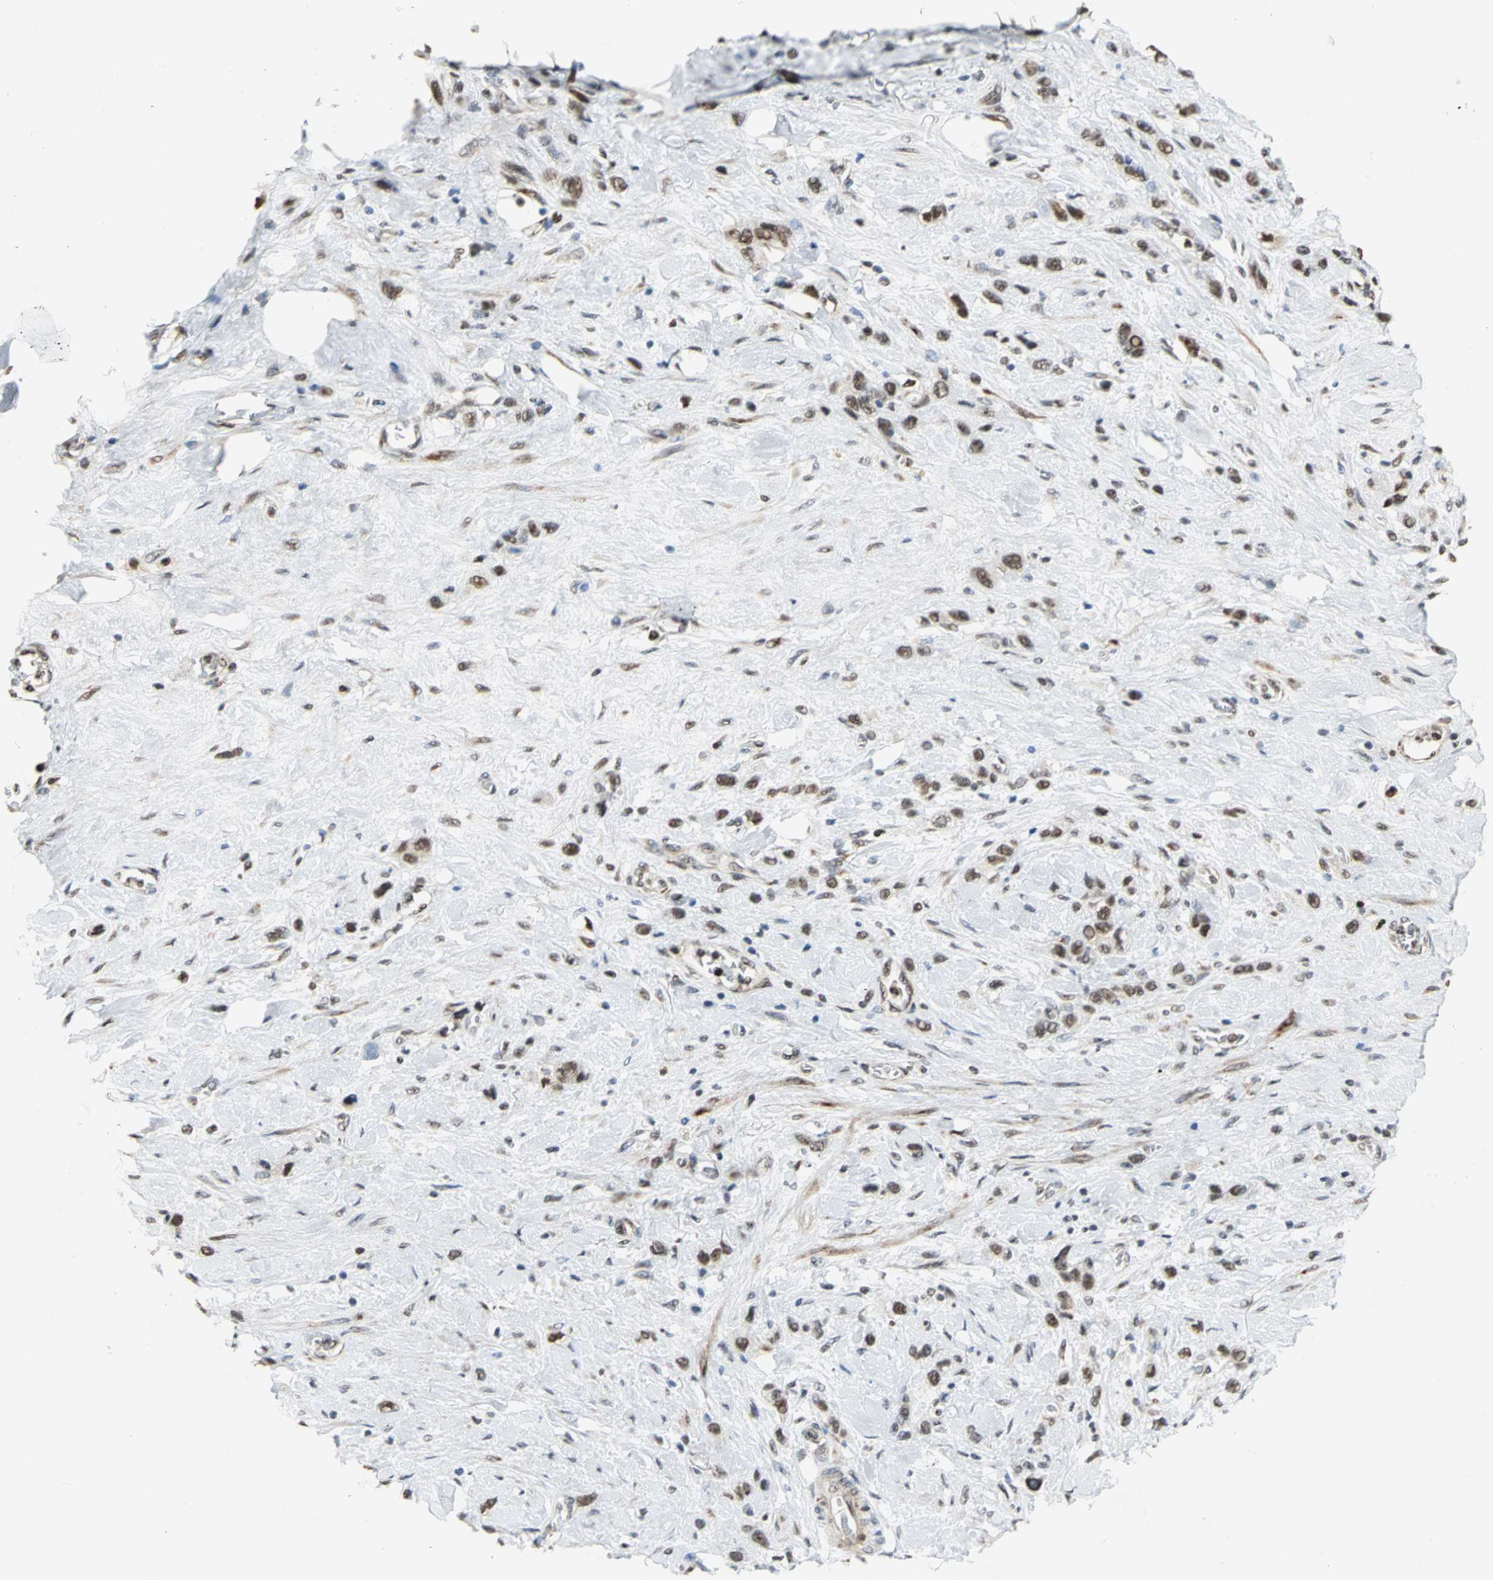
{"staining": {"intensity": "strong", "quantity": ">75%", "location": "nuclear"}, "tissue": "stomach cancer", "cell_type": "Tumor cells", "image_type": "cancer", "snomed": [{"axis": "morphology", "description": "Normal tissue, NOS"}, {"axis": "morphology", "description": "Adenocarcinoma, NOS"}, {"axis": "morphology", "description": "Adenocarcinoma, High grade"}, {"axis": "topography", "description": "Stomach, upper"}, {"axis": "topography", "description": "Stomach"}], "caption": "Approximately >75% of tumor cells in stomach cancer display strong nuclear protein expression as visualized by brown immunohistochemical staining.", "gene": "CCDC88C", "patient": {"sex": "female", "age": 65}}